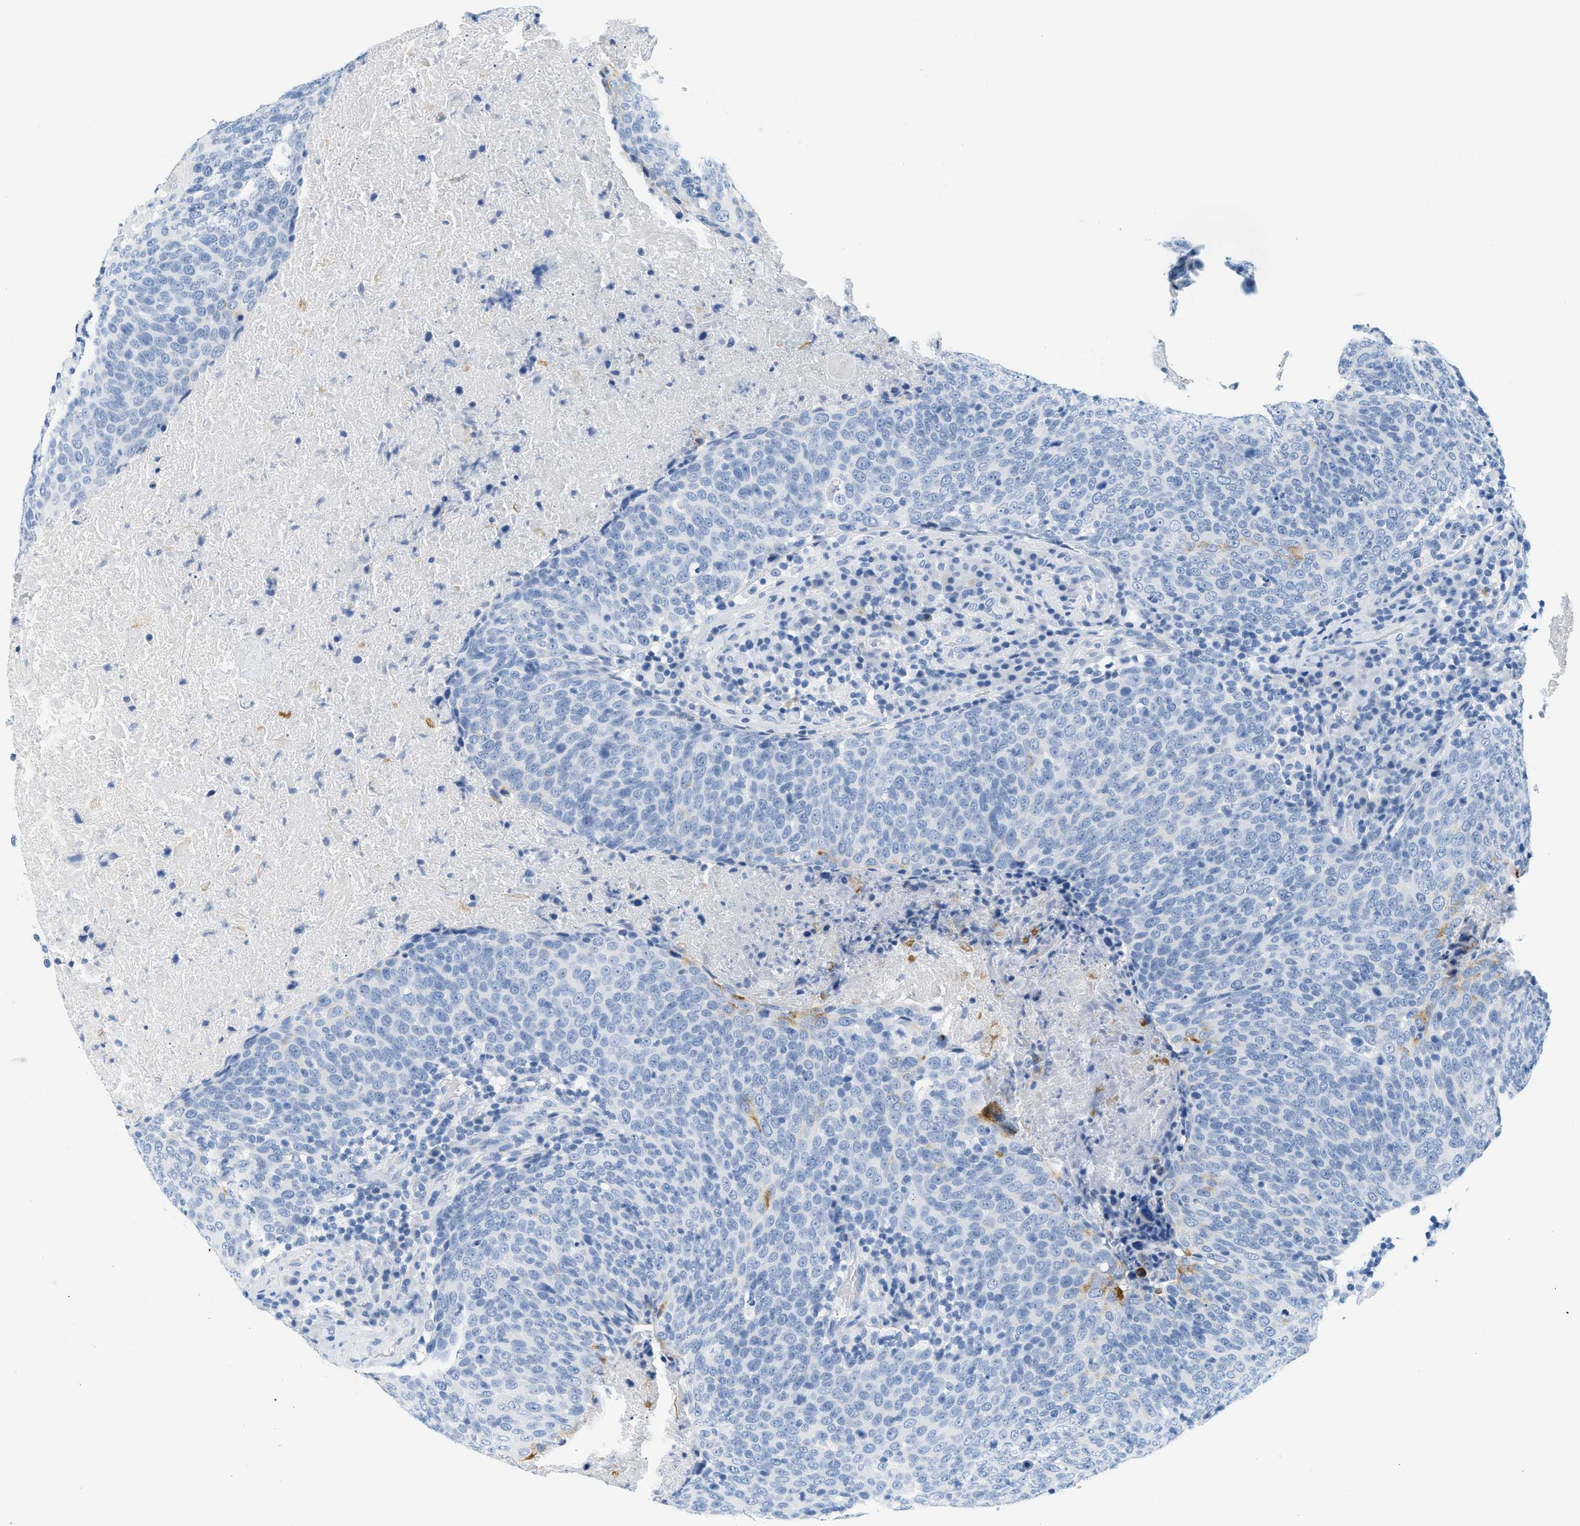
{"staining": {"intensity": "negative", "quantity": "none", "location": "none"}, "tissue": "head and neck cancer", "cell_type": "Tumor cells", "image_type": "cancer", "snomed": [{"axis": "morphology", "description": "Squamous cell carcinoma, NOS"}, {"axis": "morphology", "description": "Squamous cell carcinoma, metastatic, NOS"}, {"axis": "topography", "description": "Lymph node"}, {"axis": "topography", "description": "Head-Neck"}], "caption": "IHC photomicrograph of neoplastic tissue: human squamous cell carcinoma (head and neck) stained with DAB exhibits no significant protein staining in tumor cells. The staining is performed using DAB (3,3'-diaminobenzidine) brown chromogen with nuclei counter-stained in using hematoxylin.", "gene": "LCN2", "patient": {"sex": "male", "age": 62}}